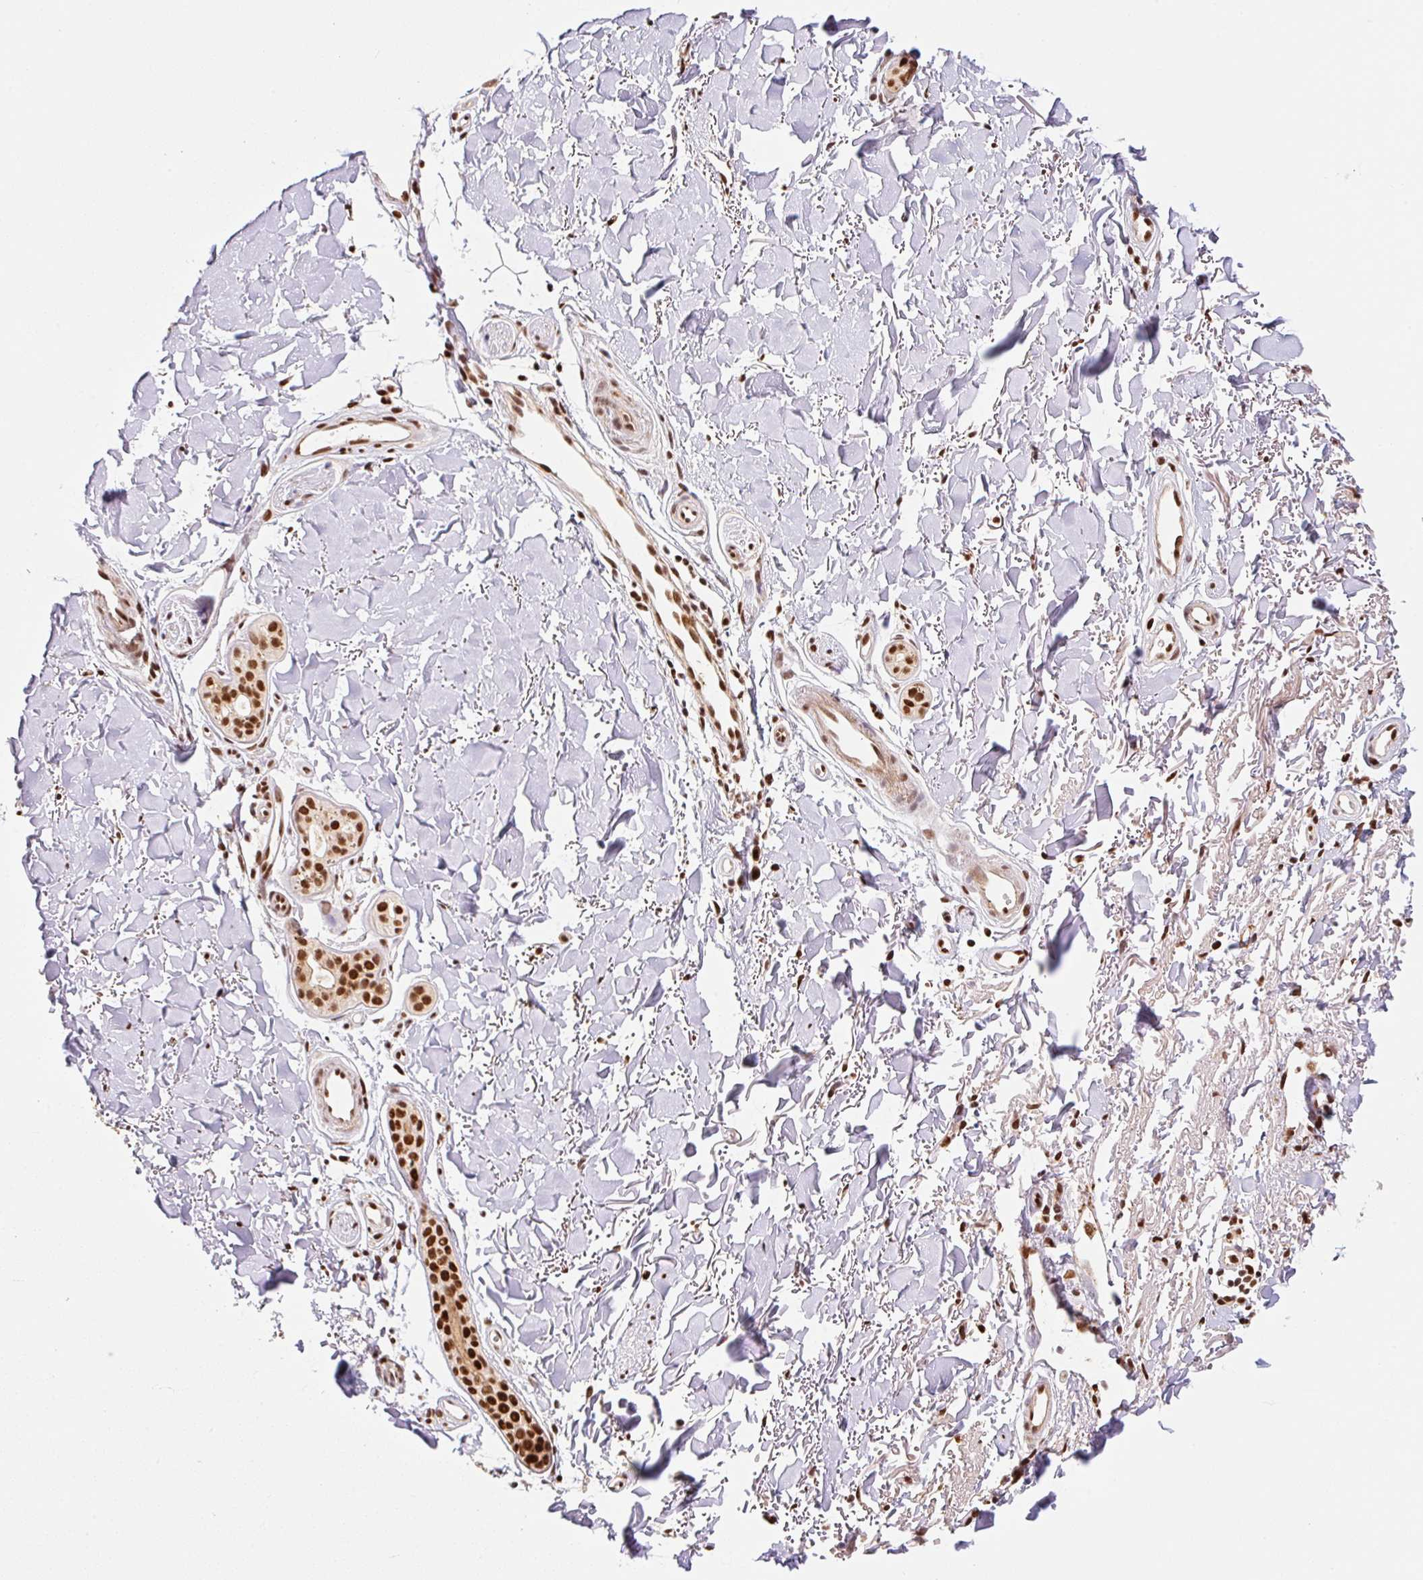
{"staining": {"intensity": "strong", "quantity": ">75%", "location": "nuclear"}, "tissue": "skin cancer", "cell_type": "Tumor cells", "image_type": "cancer", "snomed": [{"axis": "morphology", "description": "Basal cell carcinoma"}, {"axis": "topography", "description": "Skin"}], "caption": "Immunohistochemistry of basal cell carcinoma (skin) displays high levels of strong nuclear expression in about >75% of tumor cells. (DAB IHC with brightfield microscopy, high magnification).", "gene": "GPR139", "patient": {"sex": "female", "age": 82}}